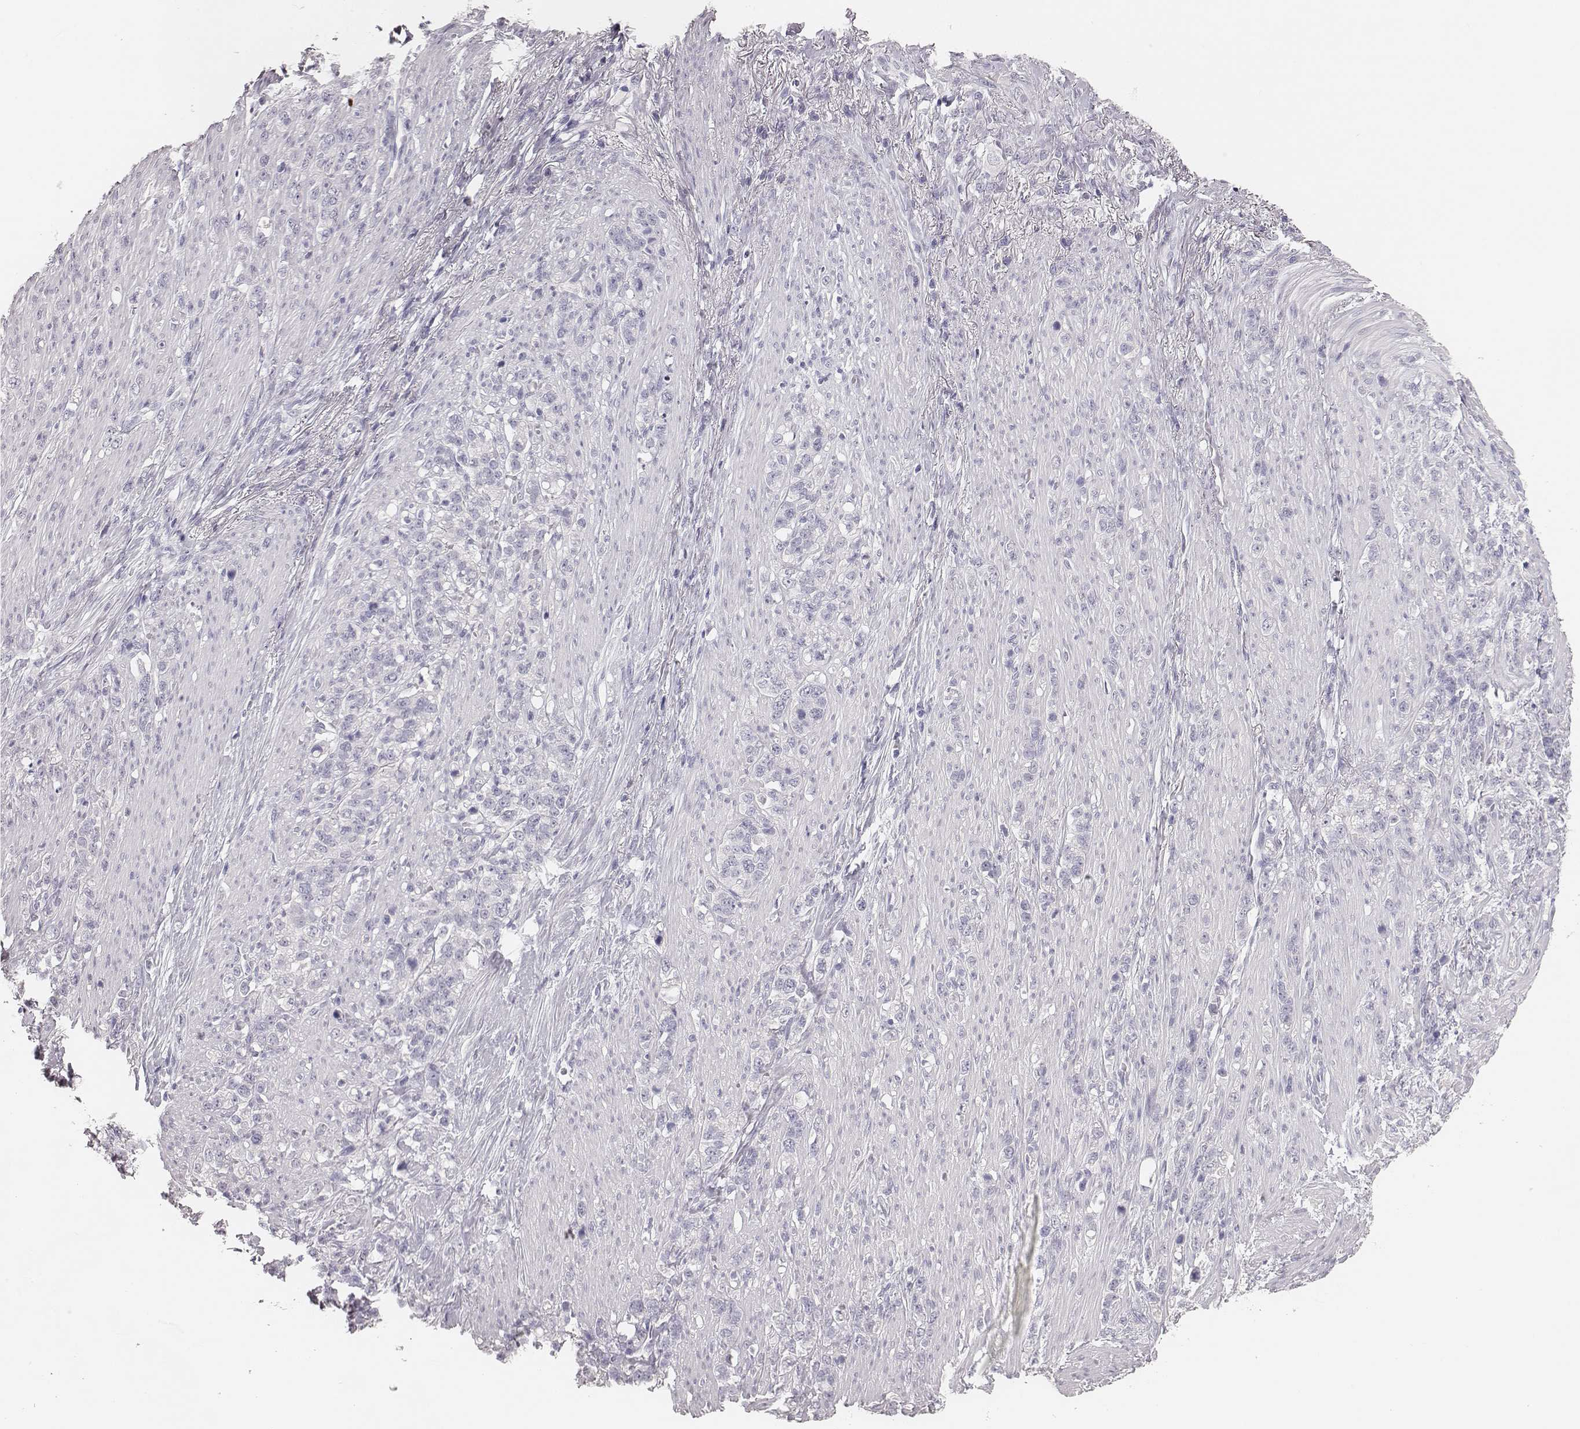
{"staining": {"intensity": "negative", "quantity": "none", "location": "none"}, "tissue": "stomach cancer", "cell_type": "Tumor cells", "image_type": "cancer", "snomed": [{"axis": "morphology", "description": "Adenocarcinoma, NOS"}, {"axis": "topography", "description": "Stomach, lower"}], "caption": "Tumor cells are negative for protein expression in human stomach cancer.", "gene": "MYH6", "patient": {"sex": "male", "age": 88}}